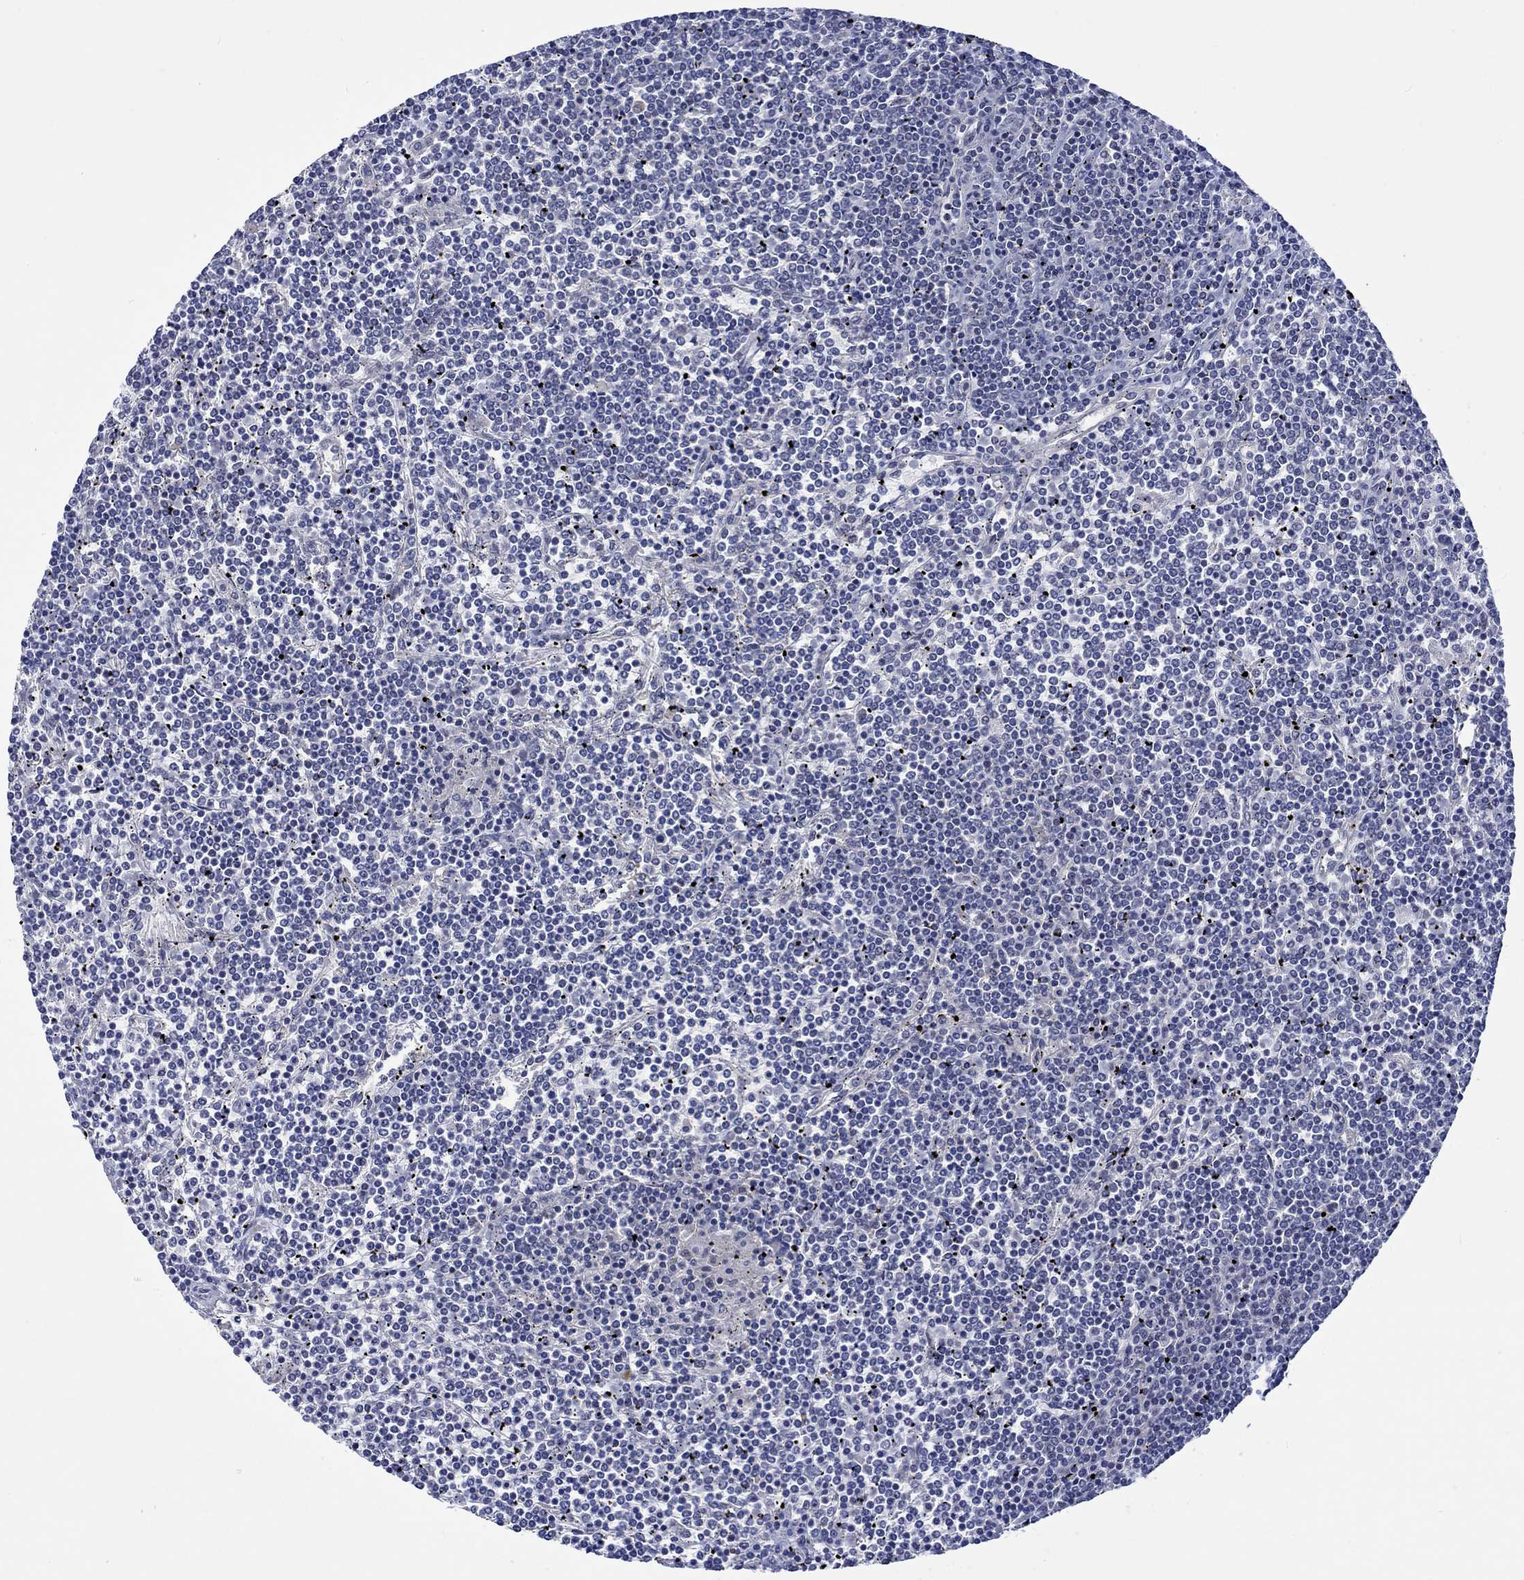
{"staining": {"intensity": "negative", "quantity": "none", "location": "none"}, "tissue": "lymphoma", "cell_type": "Tumor cells", "image_type": "cancer", "snomed": [{"axis": "morphology", "description": "Malignant lymphoma, non-Hodgkin's type, Low grade"}, {"axis": "topography", "description": "Spleen"}], "caption": "Lymphoma was stained to show a protein in brown. There is no significant positivity in tumor cells. Brightfield microscopy of immunohistochemistry stained with DAB (brown) and hematoxylin (blue), captured at high magnification.", "gene": "E2F8", "patient": {"sex": "female", "age": 19}}